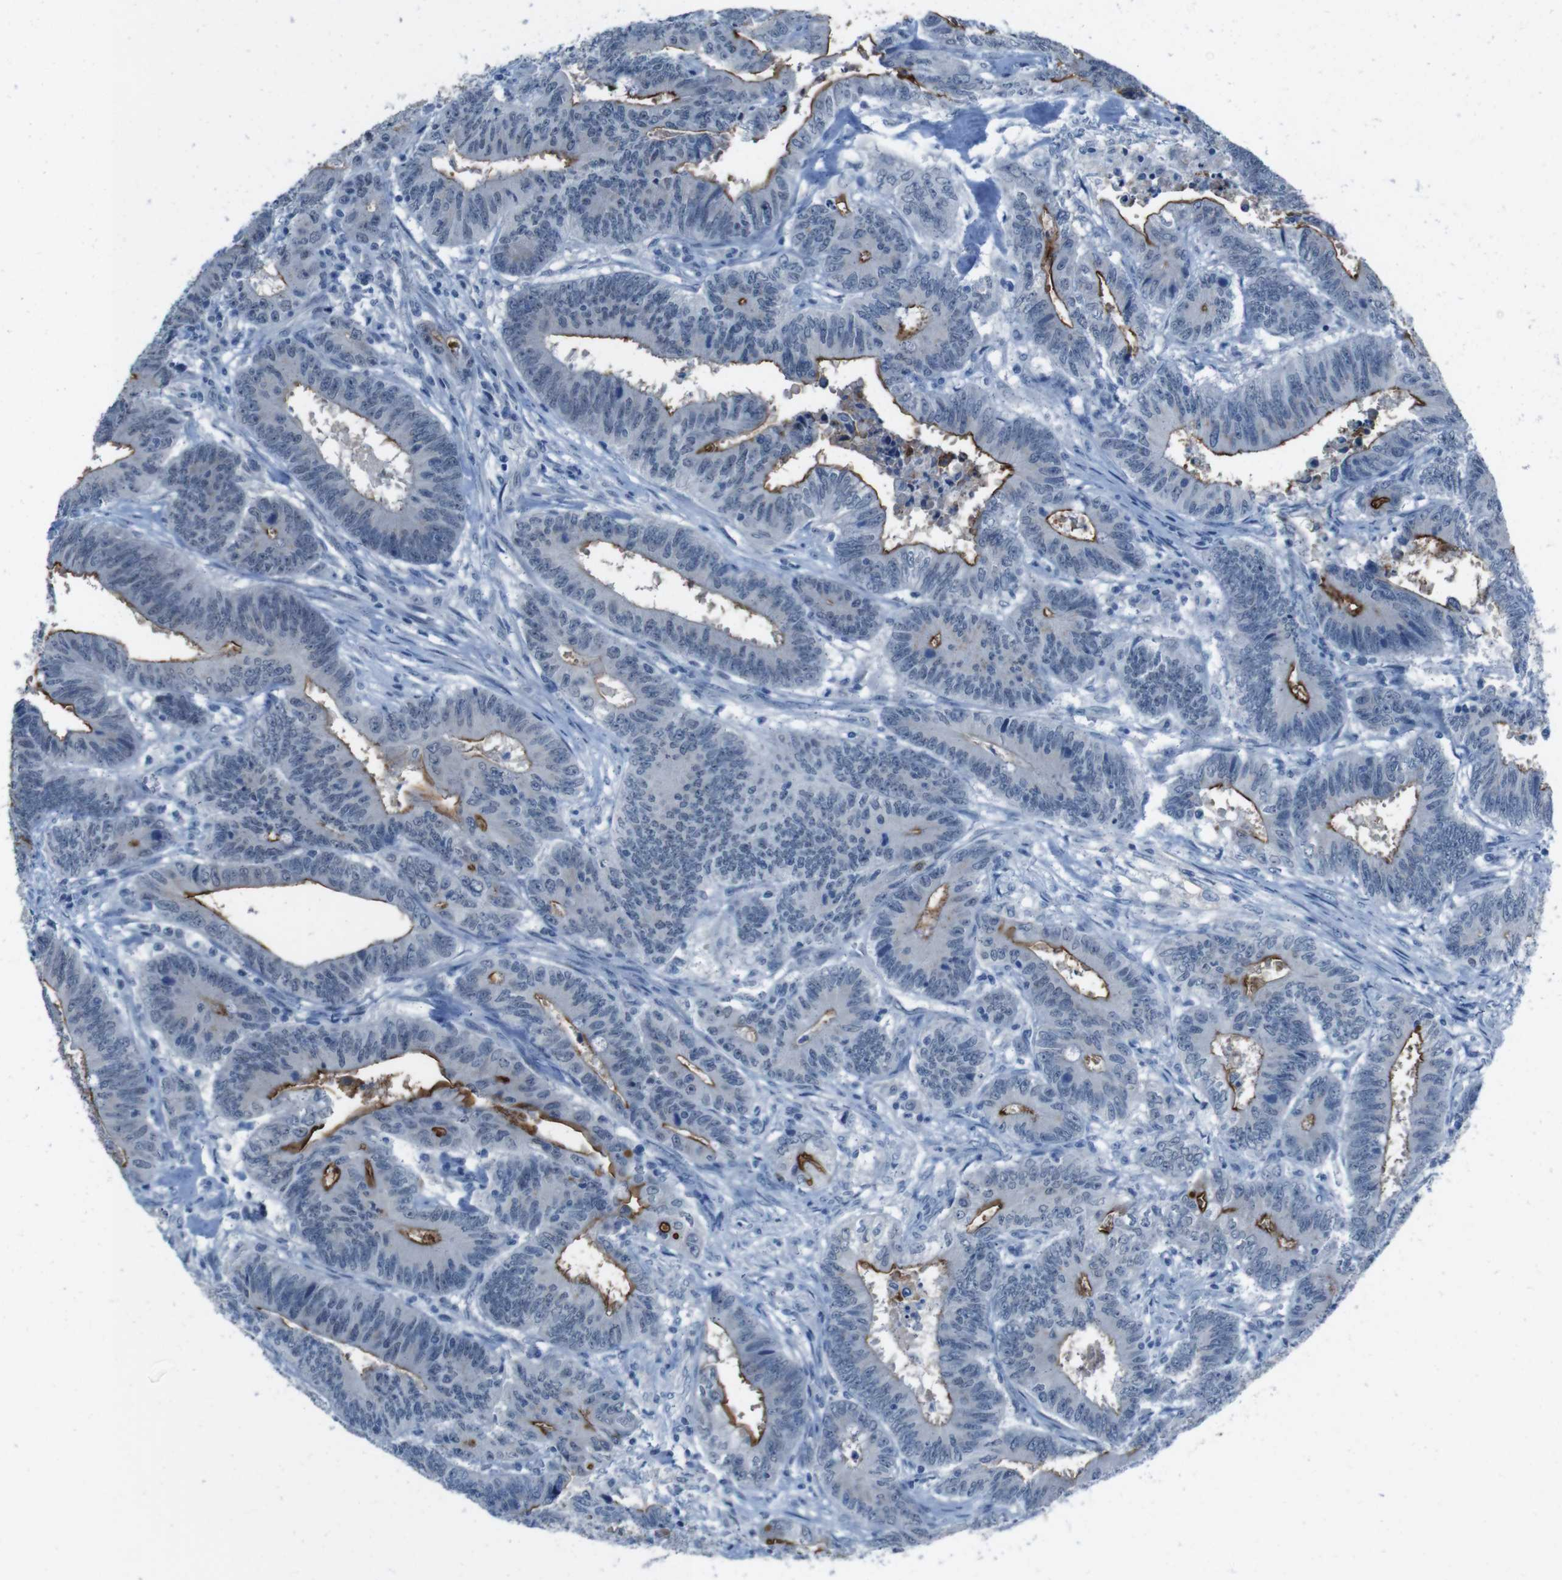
{"staining": {"intensity": "weak", "quantity": "25%-75%", "location": "cytoplasmic/membranous"}, "tissue": "colorectal cancer", "cell_type": "Tumor cells", "image_type": "cancer", "snomed": [{"axis": "morphology", "description": "Adenocarcinoma, NOS"}, {"axis": "topography", "description": "Colon"}], "caption": "Protein expression analysis of human colorectal cancer reveals weak cytoplasmic/membranous expression in approximately 25%-75% of tumor cells.", "gene": "CDHR2", "patient": {"sex": "male", "age": 45}}